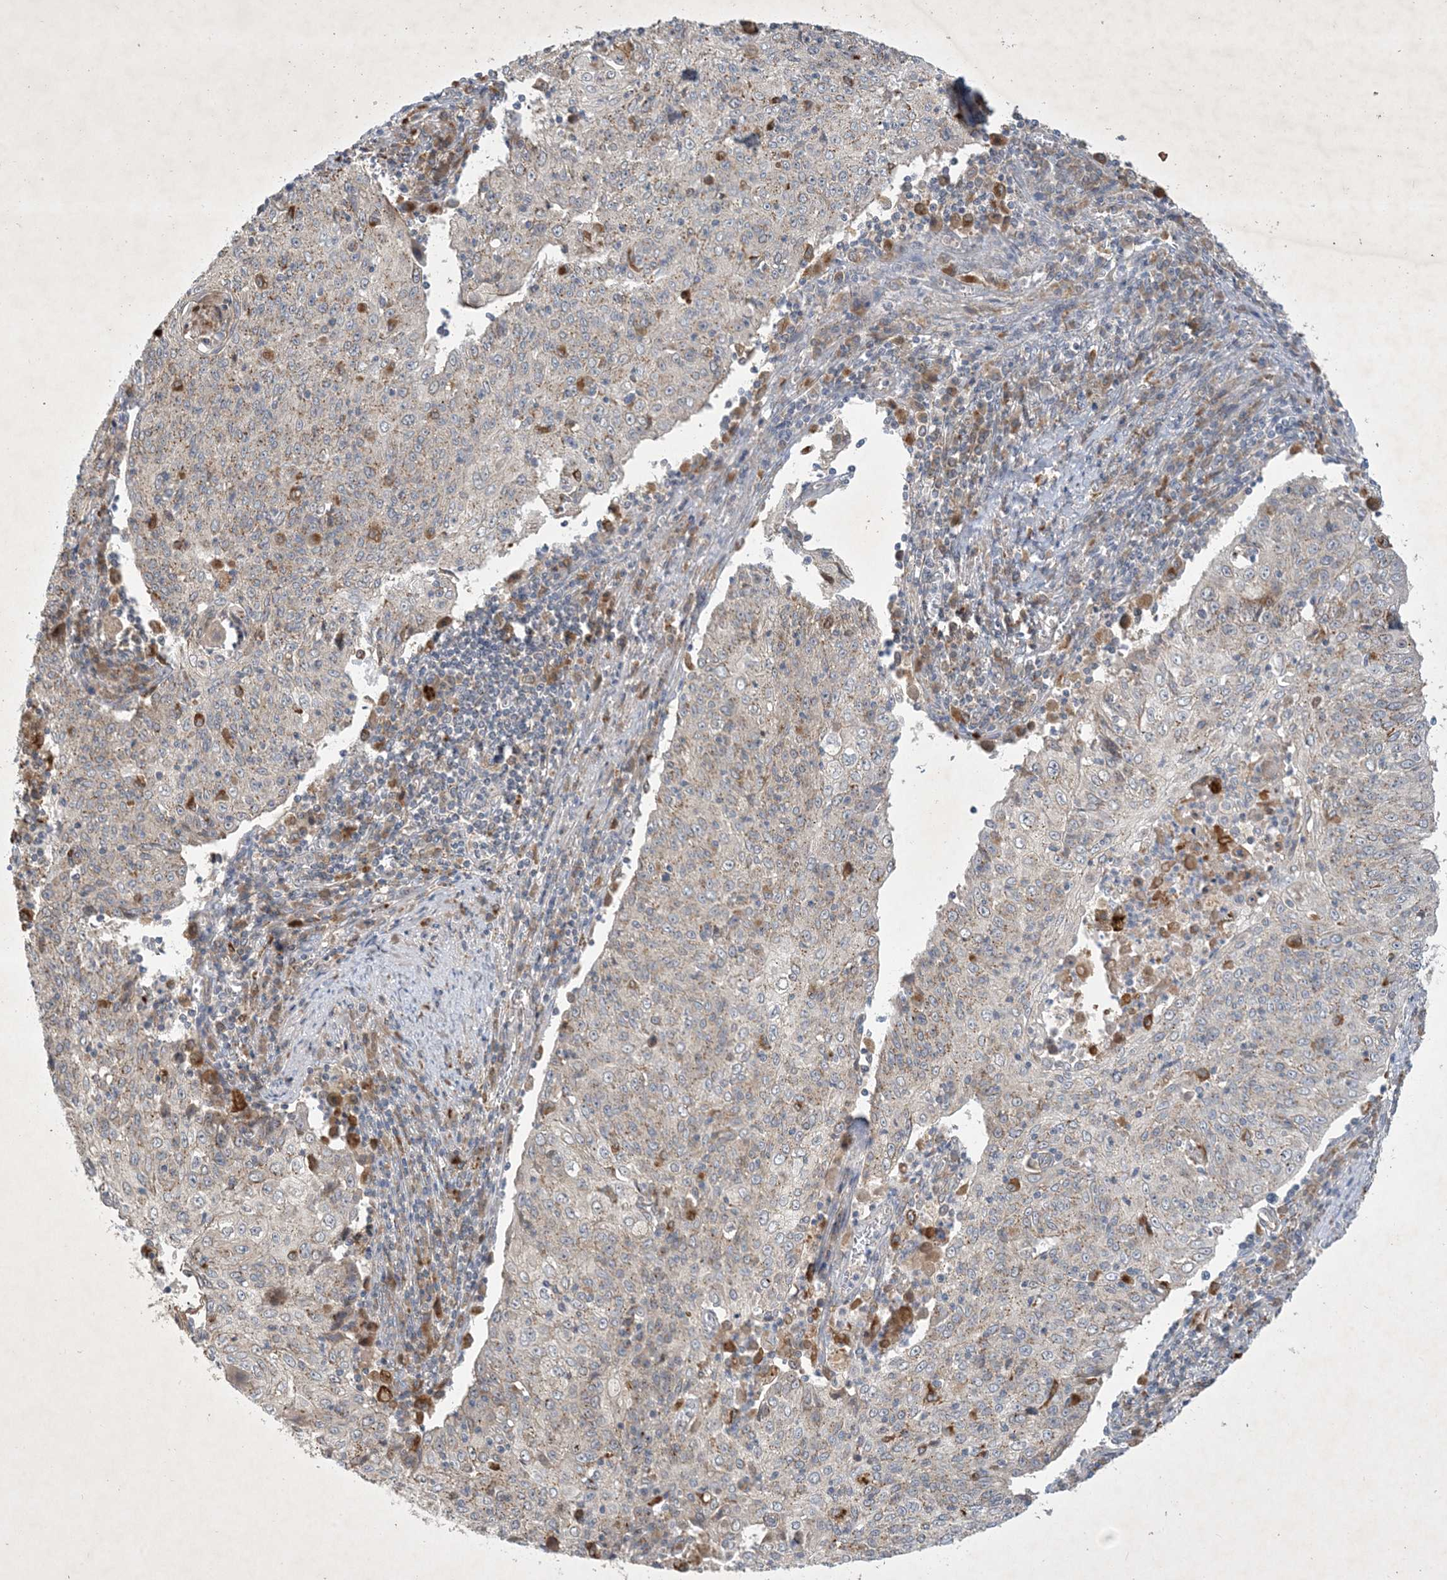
{"staining": {"intensity": "weak", "quantity": "25%-75%", "location": "cytoplasmic/membranous"}, "tissue": "cervical cancer", "cell_type": "Tumor cells", "image_type": "cancer", "snomed": [{"axis": "morphology", "description": "Squamous cell carcinoma, NOS"}, {"axis": "topography", "description": "Cervix"}], "caption": "IHC micrograph of neoplastic tissue: cervical cancer stained using immunohistochemistry shows low levels of weak protein expression localized specifically in the cytoplasmic/membranous of tumor cells, appearing as a cytoplasmic/membranous brown color.", "gene": "MRPS18A", "patient": {"sex": "female", "age": 48}}